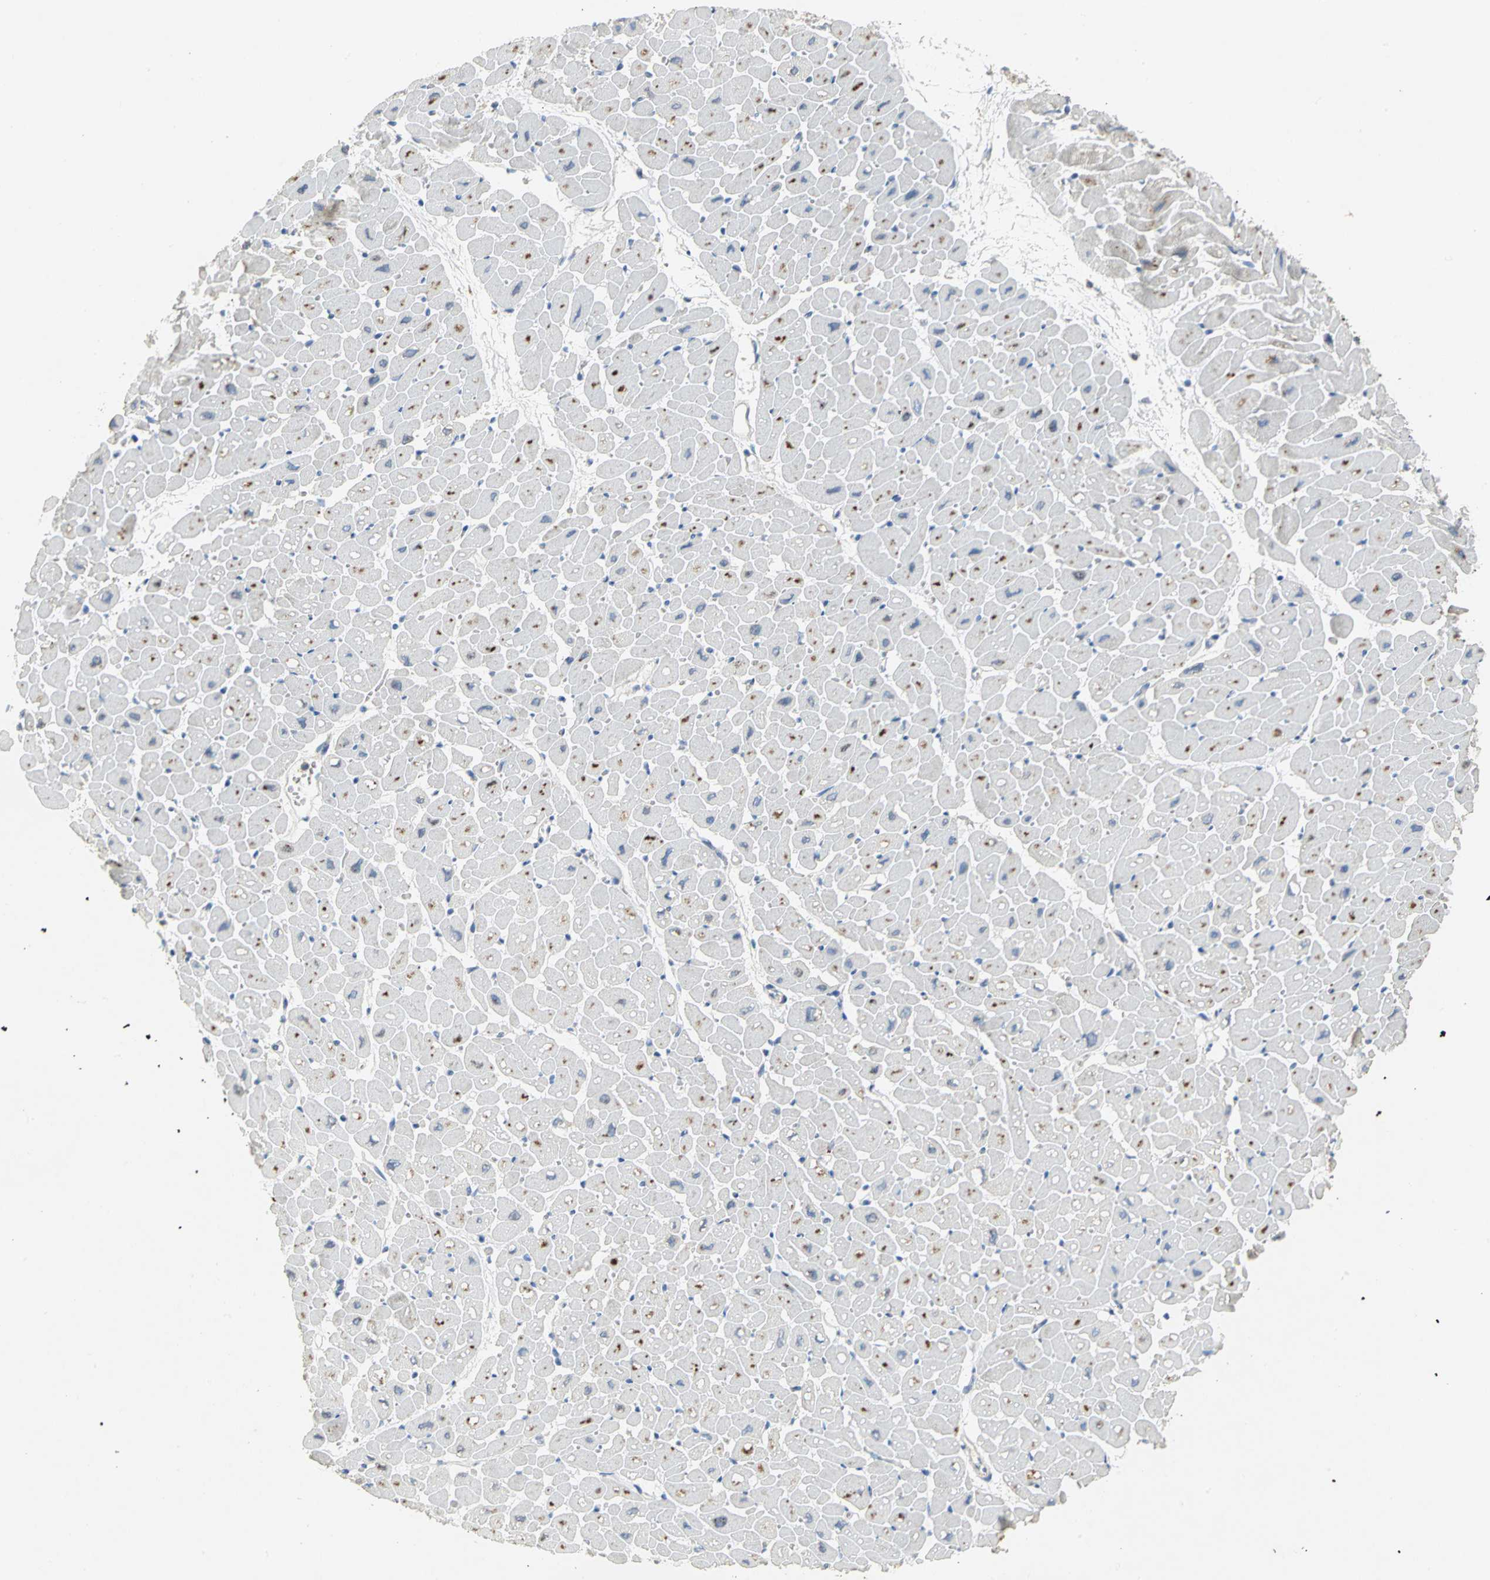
{"staining": {"intensity": "moderate", "quantity": "25%-75%", "location": "cytoplasmic/membranous"}, "tissue": "heart muscle", "cell_type": "Cardiomyocytes", "image_type": "normal", "snomed": [{"axis": "morphology", "description": "Normal tissue, NOS"}, {"axis": "topography", "description": "Heart"}], "caption": "High-magnification brightfield microscopy of benign heart muscle stained with DAB (brown) and counterstained with hematoxylin (blue). cardiomyocytes exhibit moderate cytoplasmic/membranous positivity is seen in about25%-75% of cells. (IHC, brightfield microscopy, high magnification).", "gene": "SPPL2B", "patient": {"sex": "male", "age": 45}}